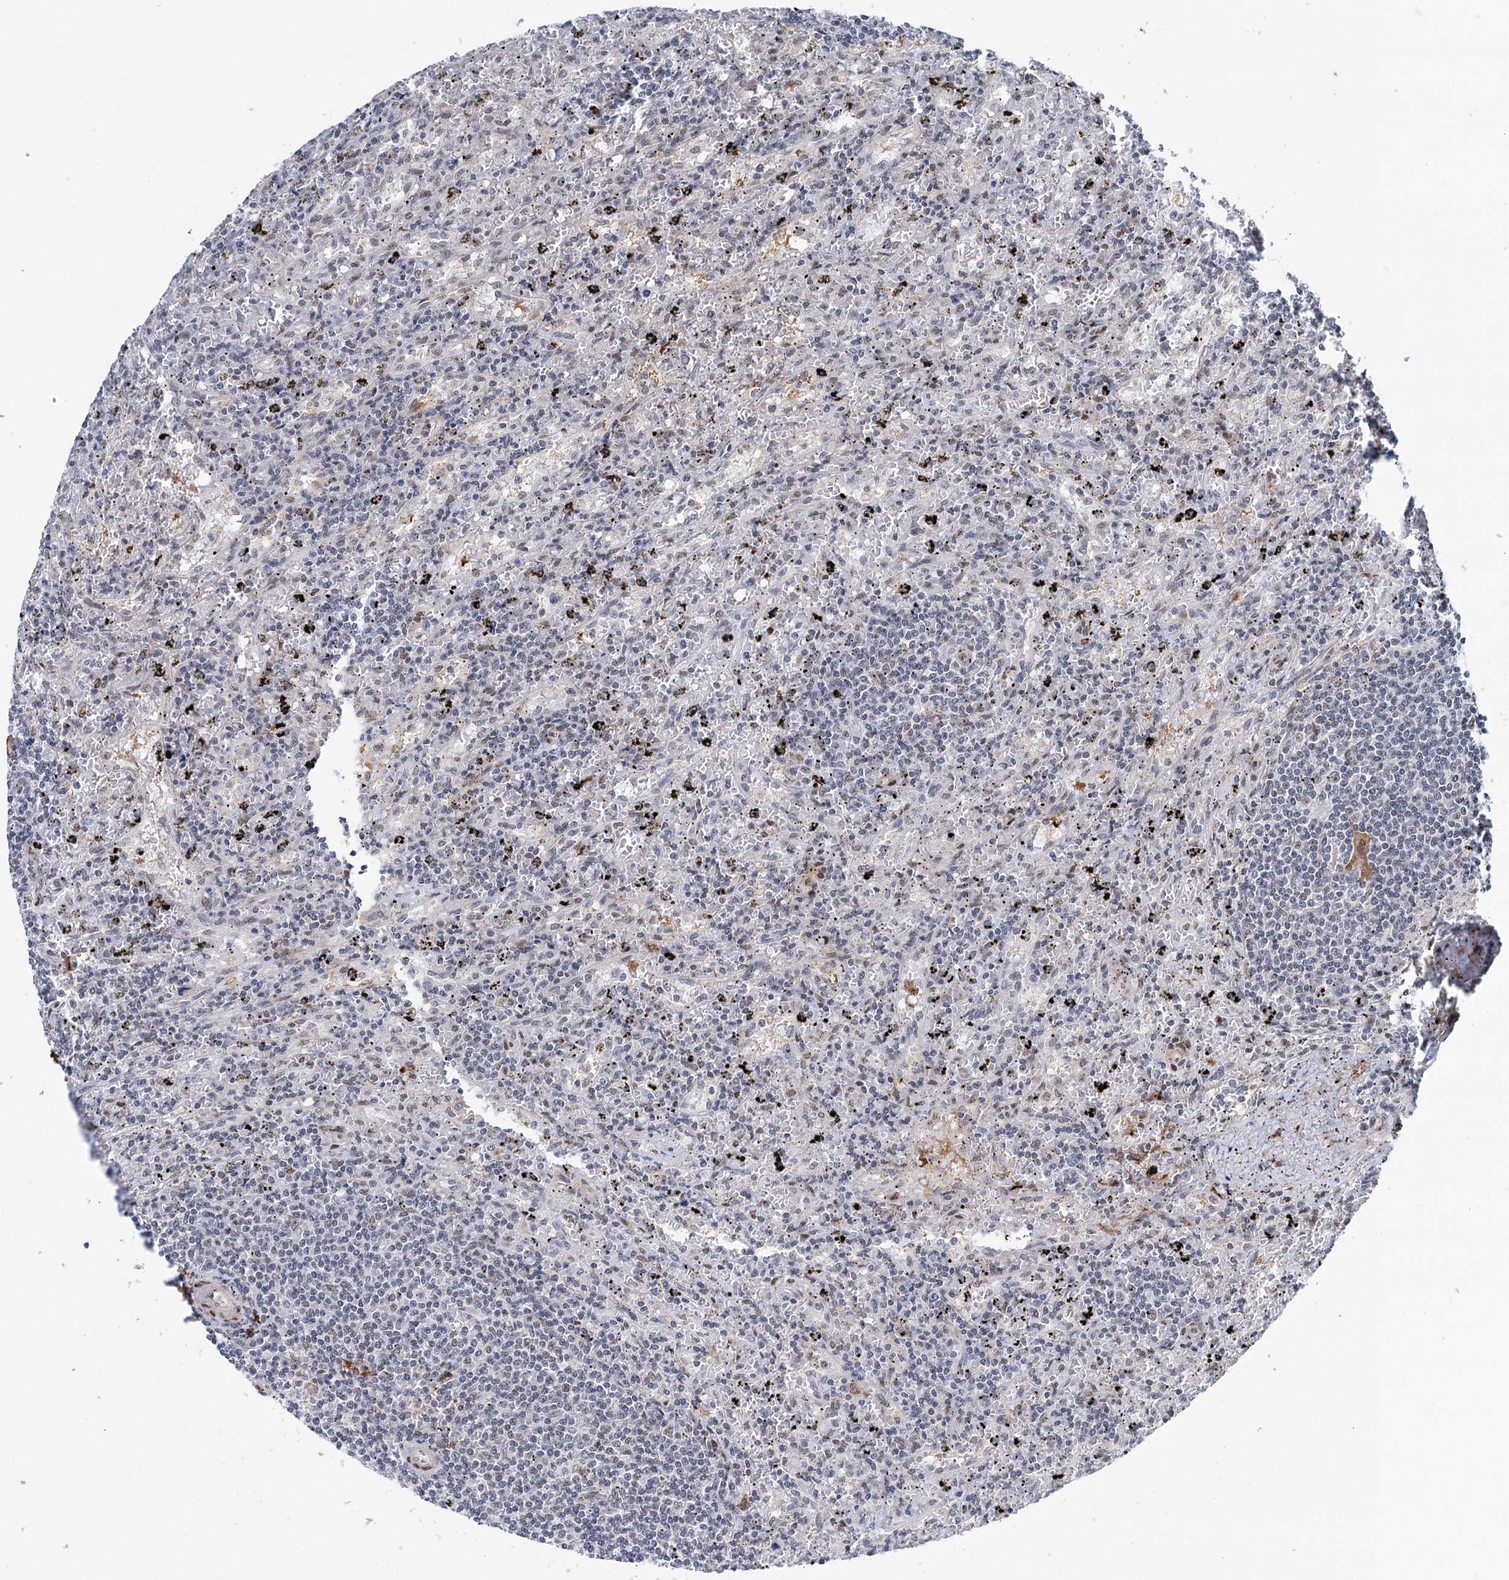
{"staining": {"intensity": "negative", "quantity": "none", "location": "none"}, "tissue": "lymphoma", "cell_type": "Tumor cells", "image_type": "cancer", "snomed": [{"axis": "morphology", "description": "Malignant lymphoma, non-Hodgkin's type, Low grade"}, {"axis": "topography", "description": "Spleen"}], "caption": "IHC of human malignant lymphoma, non-Hodgkin's type (low-grade) reveals no positivity in tumor cells.", "gene": "FAM53A", "patient": {"sex": "male", "age": 76}}